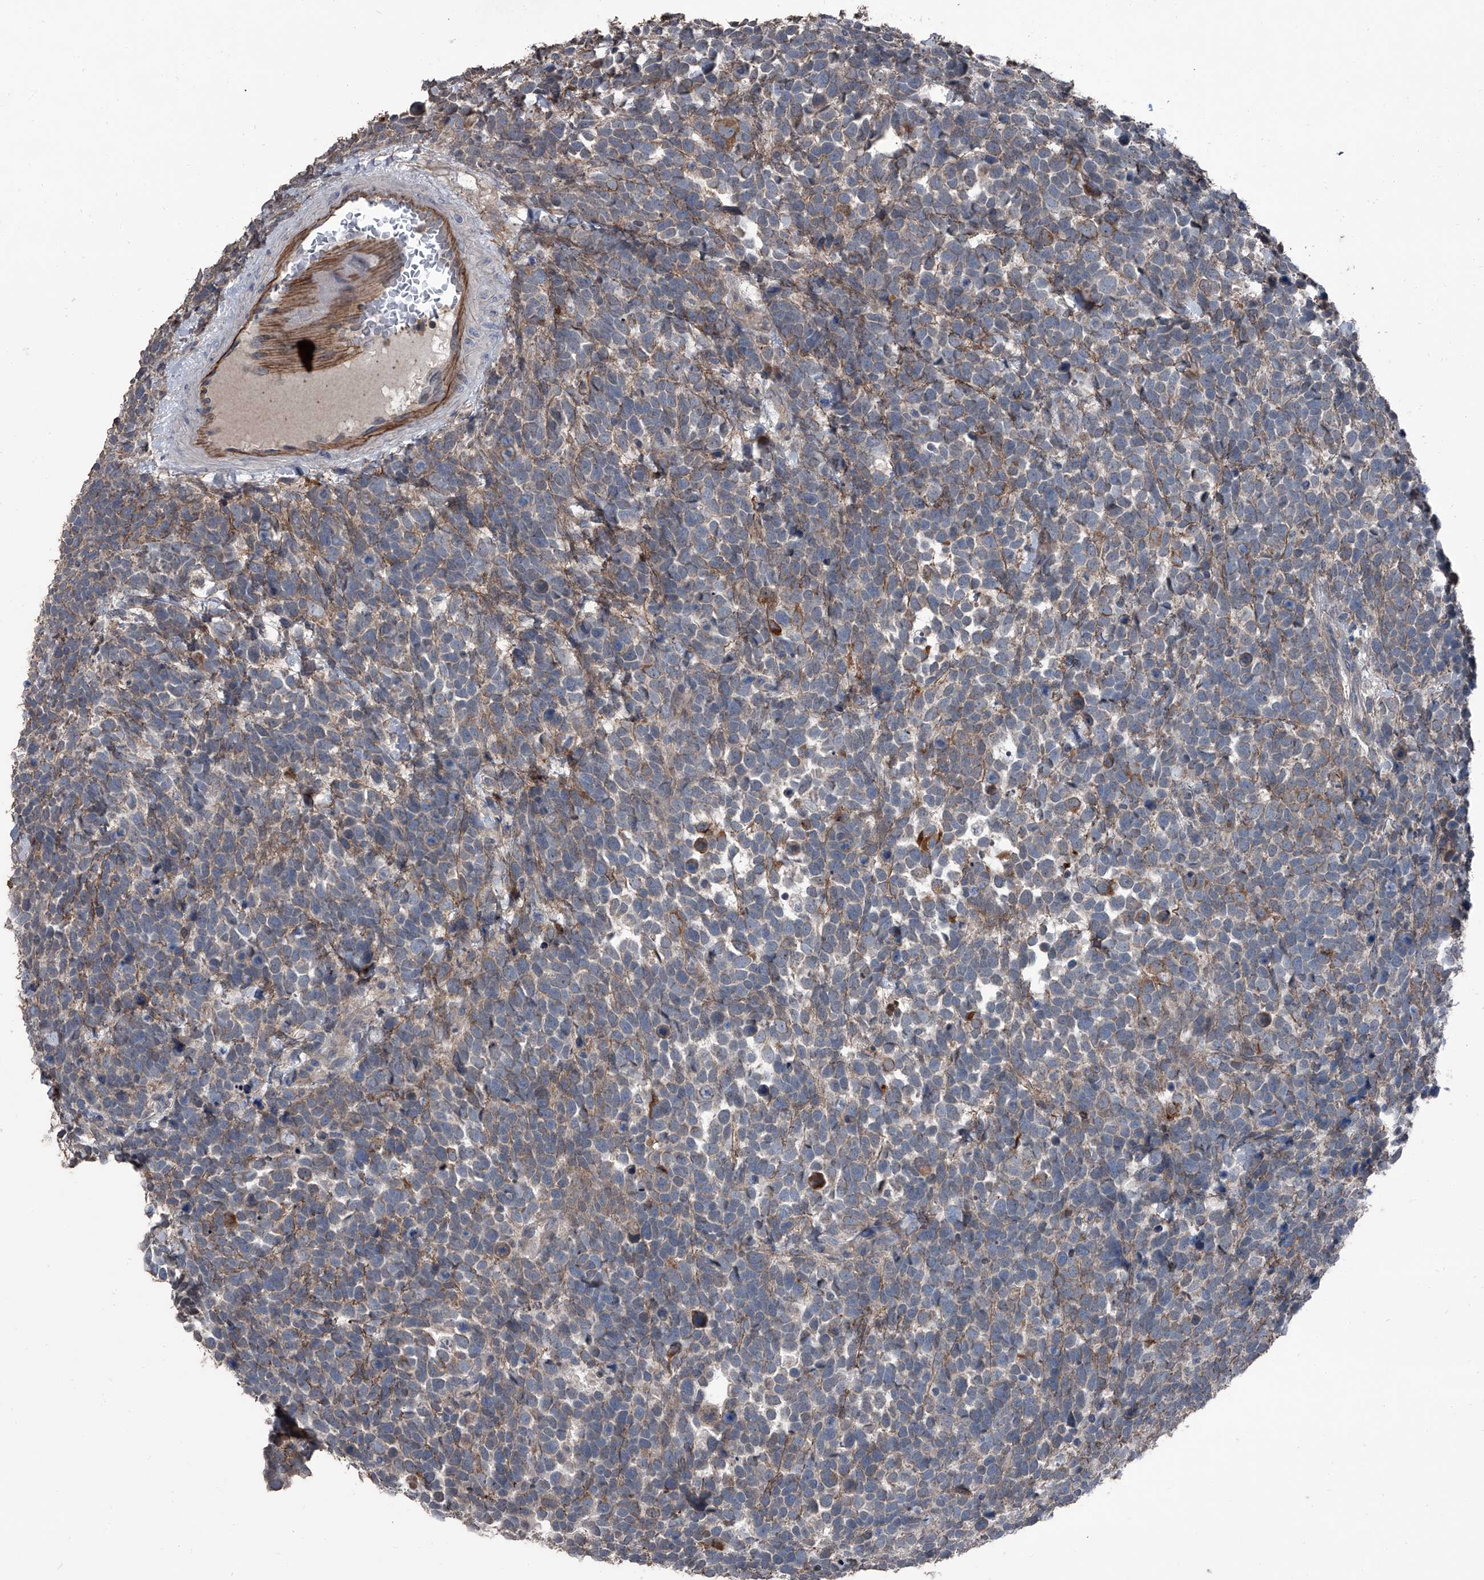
{"staining": {"intensity": "moderate", "quantity": "<25%", "location": "cytoplasmic/membranous"}, "tissue": "urothelial cancer", "cell_type": "Tumor cells", "image_type": "cancer", "snomed": [{"axis": "morphology", "description": "Urothelial carcinoma, High grade"}, {"axis": "topography", "description": "Urinary bladder"}], "caption": "Protein analysis of urothelial cancer tissue exhibits moderate cytoplasmic/membranous staining in approximately <25% of tumor cells.", "gene": "OARD1", "patient": {"sex": "female", "age": 82}}